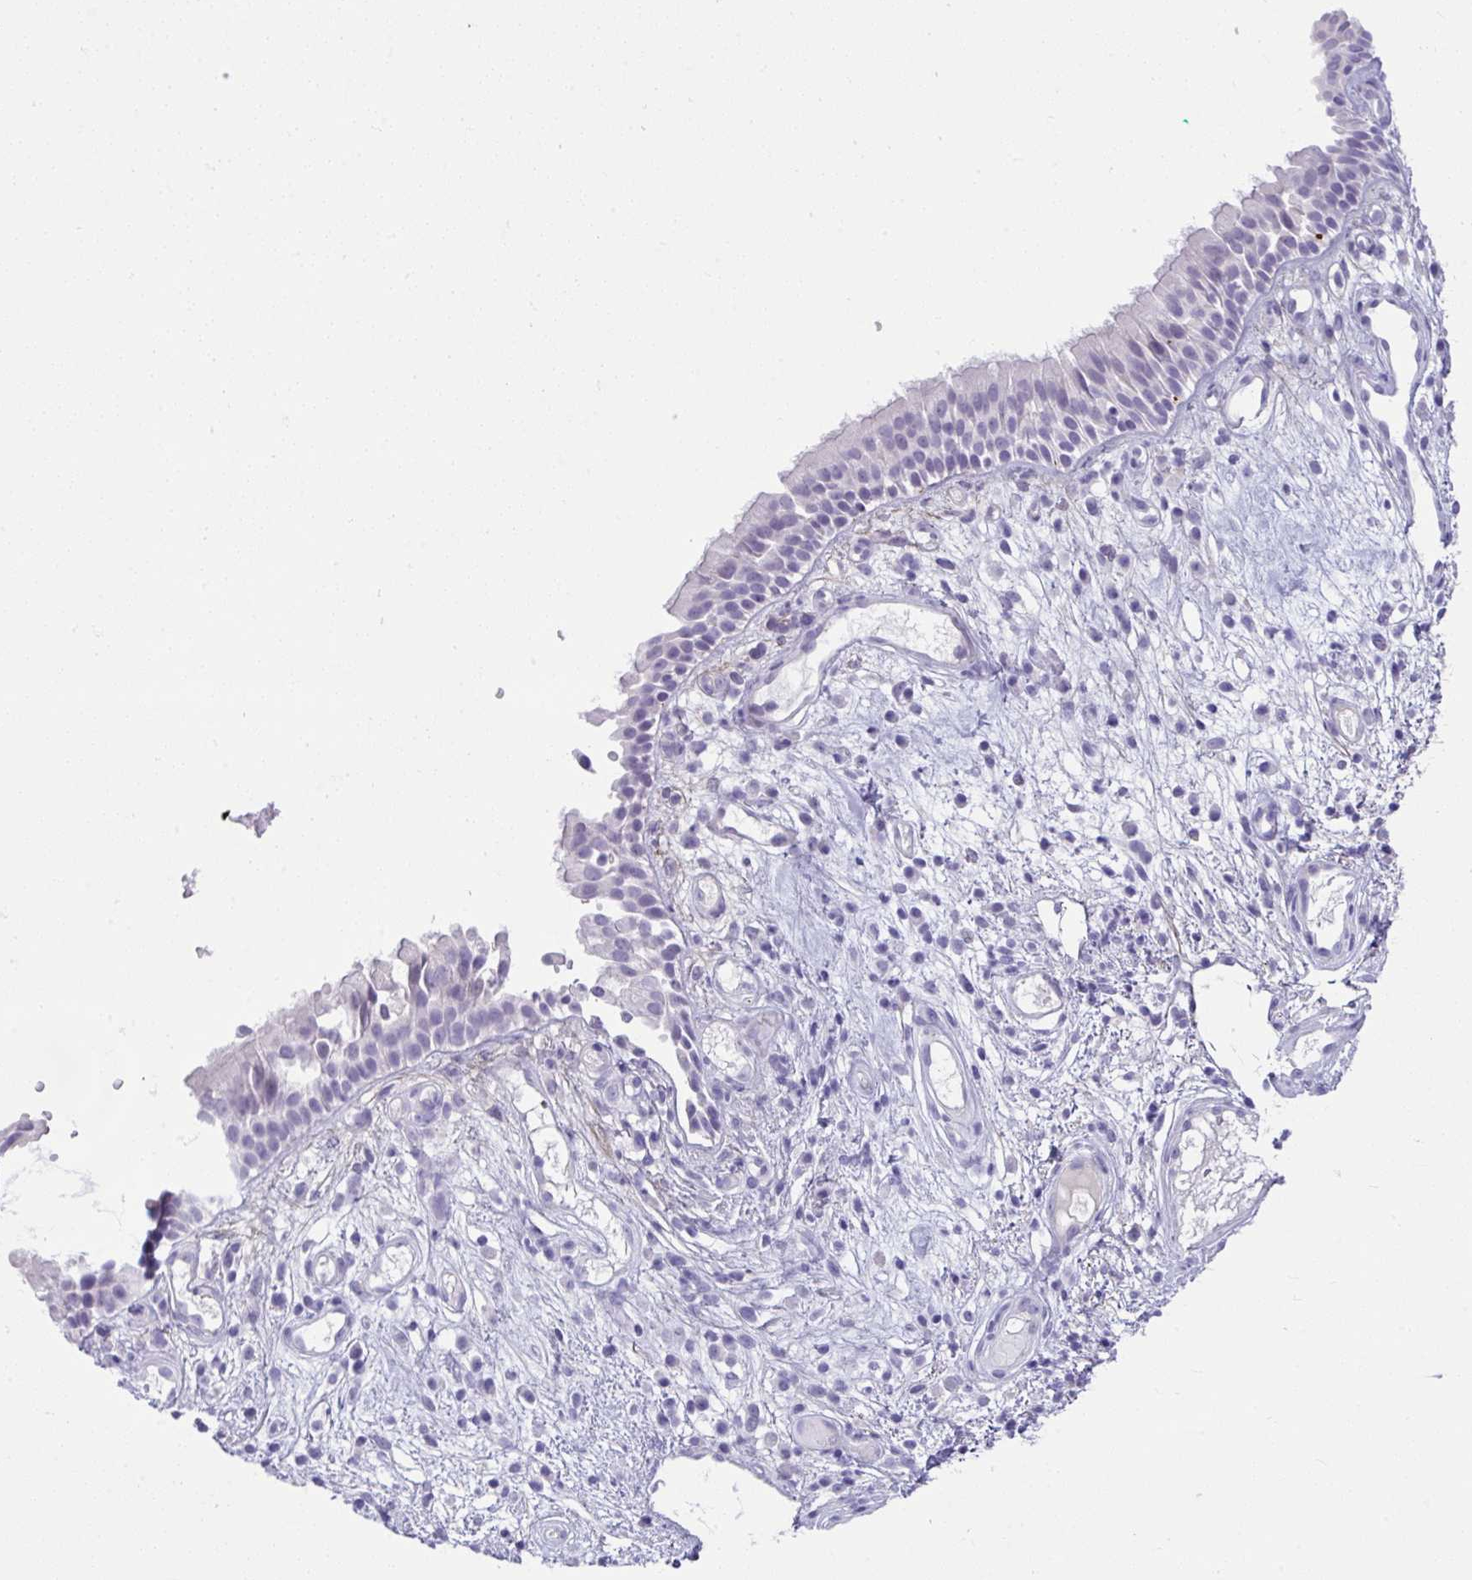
{"staining": {"intensity": "negative", "quantity": "none", "location": "none"}, "tissue": "nasopharynx", "cell_type": "Respiratory epithelial cells", "image_type": "normal", "snomed": [{"axis": "morphology", "description": "Normal tissue, NOS"}, {"axis": "morphology", "description": "Inflammation, NOS"}, {"axis": "topography", "description": "Nasopharynx"}], "caption": "IHC image of normal nasopharynx stained for a protein (brown), which demonstrates no positivity in respiratory epithelial cells. (Brightfield microscopy of DAB (3,3'-diaminobenzidine) immunohistochemistry at high magnification).", "gene": "PIGZ", "patient": {"sex": "male", "age": 54}}